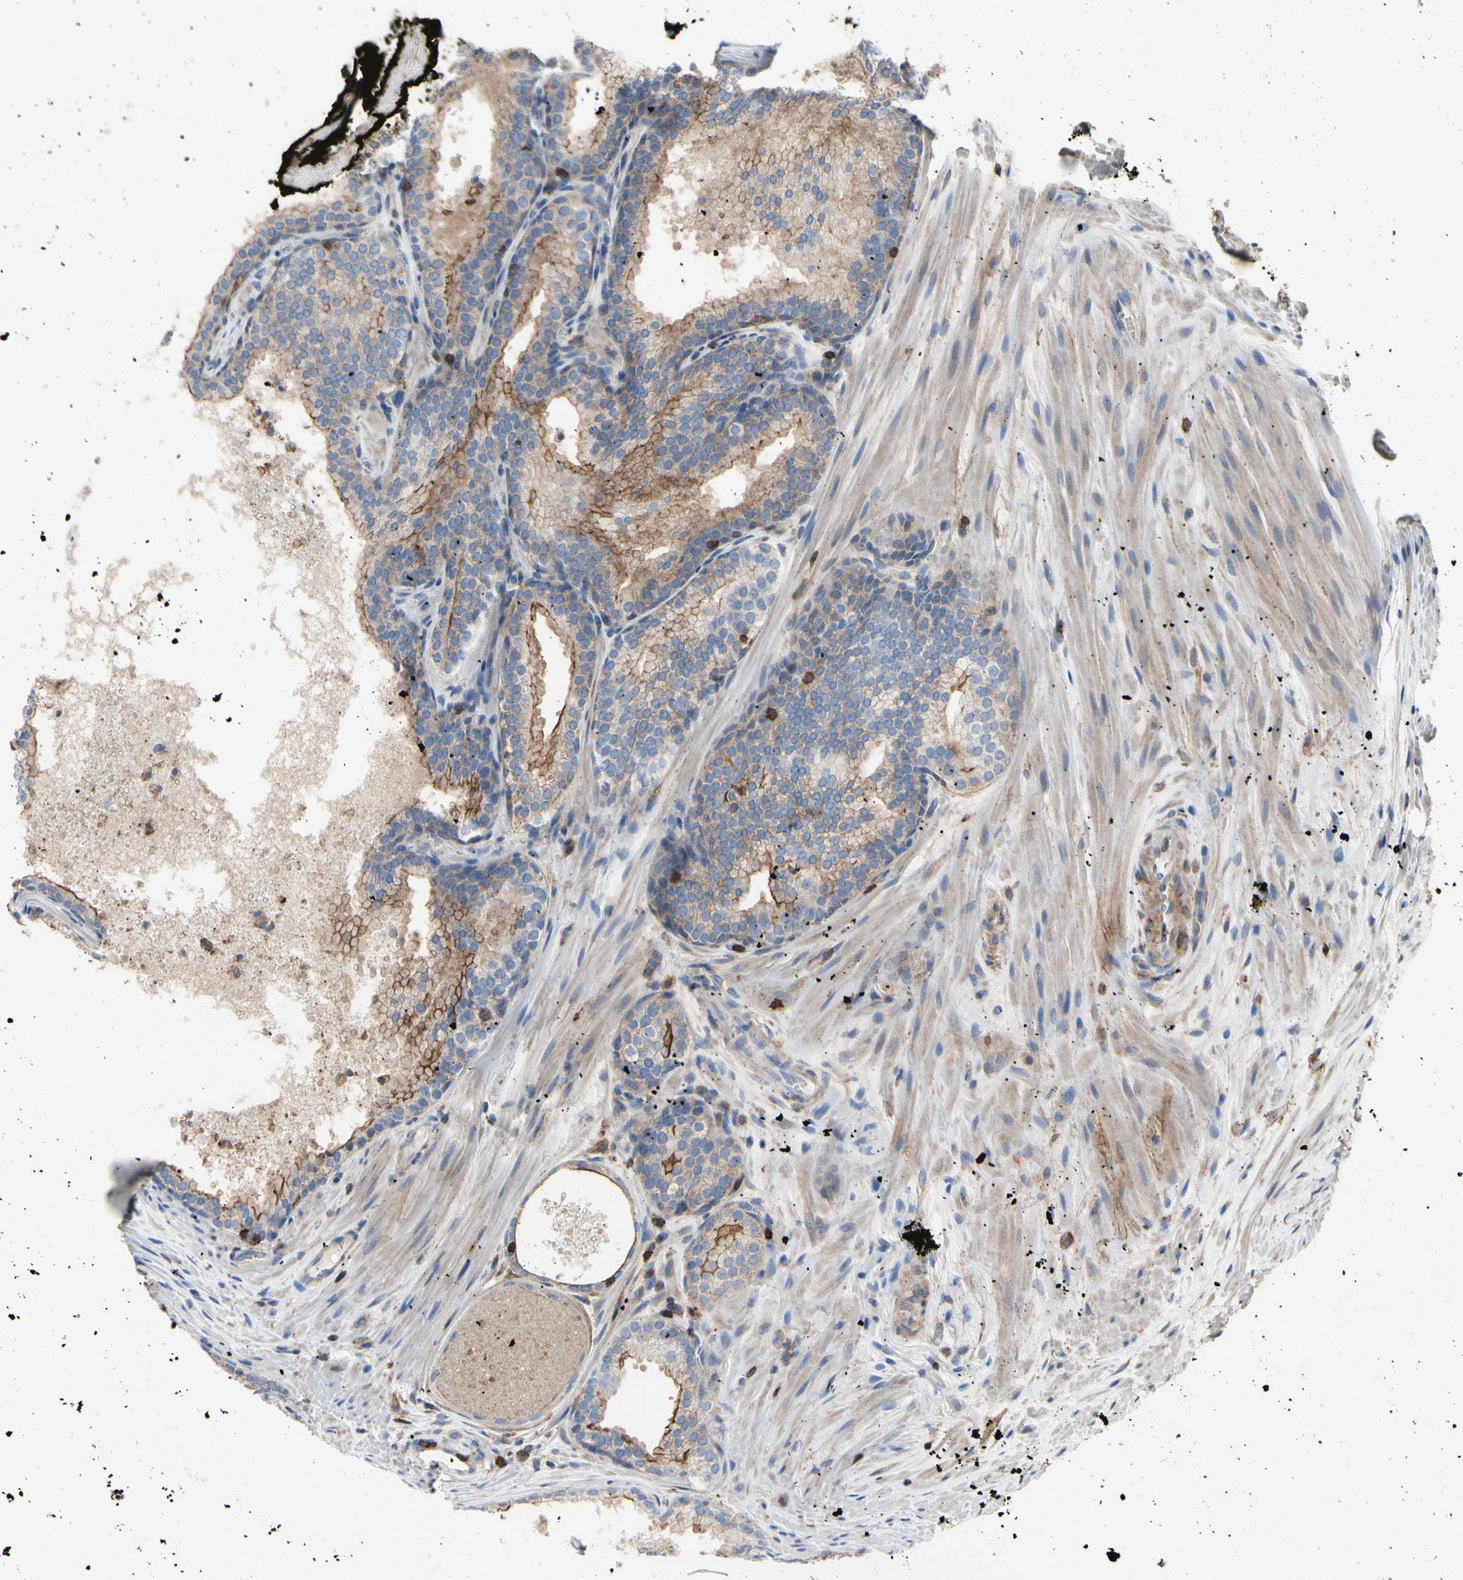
{"staining": {"intensity": "weak", "quantity": "25%-75%", "location": "cytoplasmic/membranous"}, "tissue": "prostate cancer", "cell_type": "Tumor cells", "image_type": "cancer", "snomed": [{"axis": "morphology", "description": "Adenocarcinoma, Low grade"}, {"axis": "topography", "description": "Prostate"}], "caption": "A photomicrograph of human low-grade adenocarcinoma (prostate) stained for a protein demonstrates weak cytoplasmic/membranous brown staining in tumor cells. (DAB (3,3'-diaminobenzidine) IHC, brown staining for protein, blue staining for nuclei).", "gene": "ANXA6", "patient": {"sex": "male", "age": 60}}